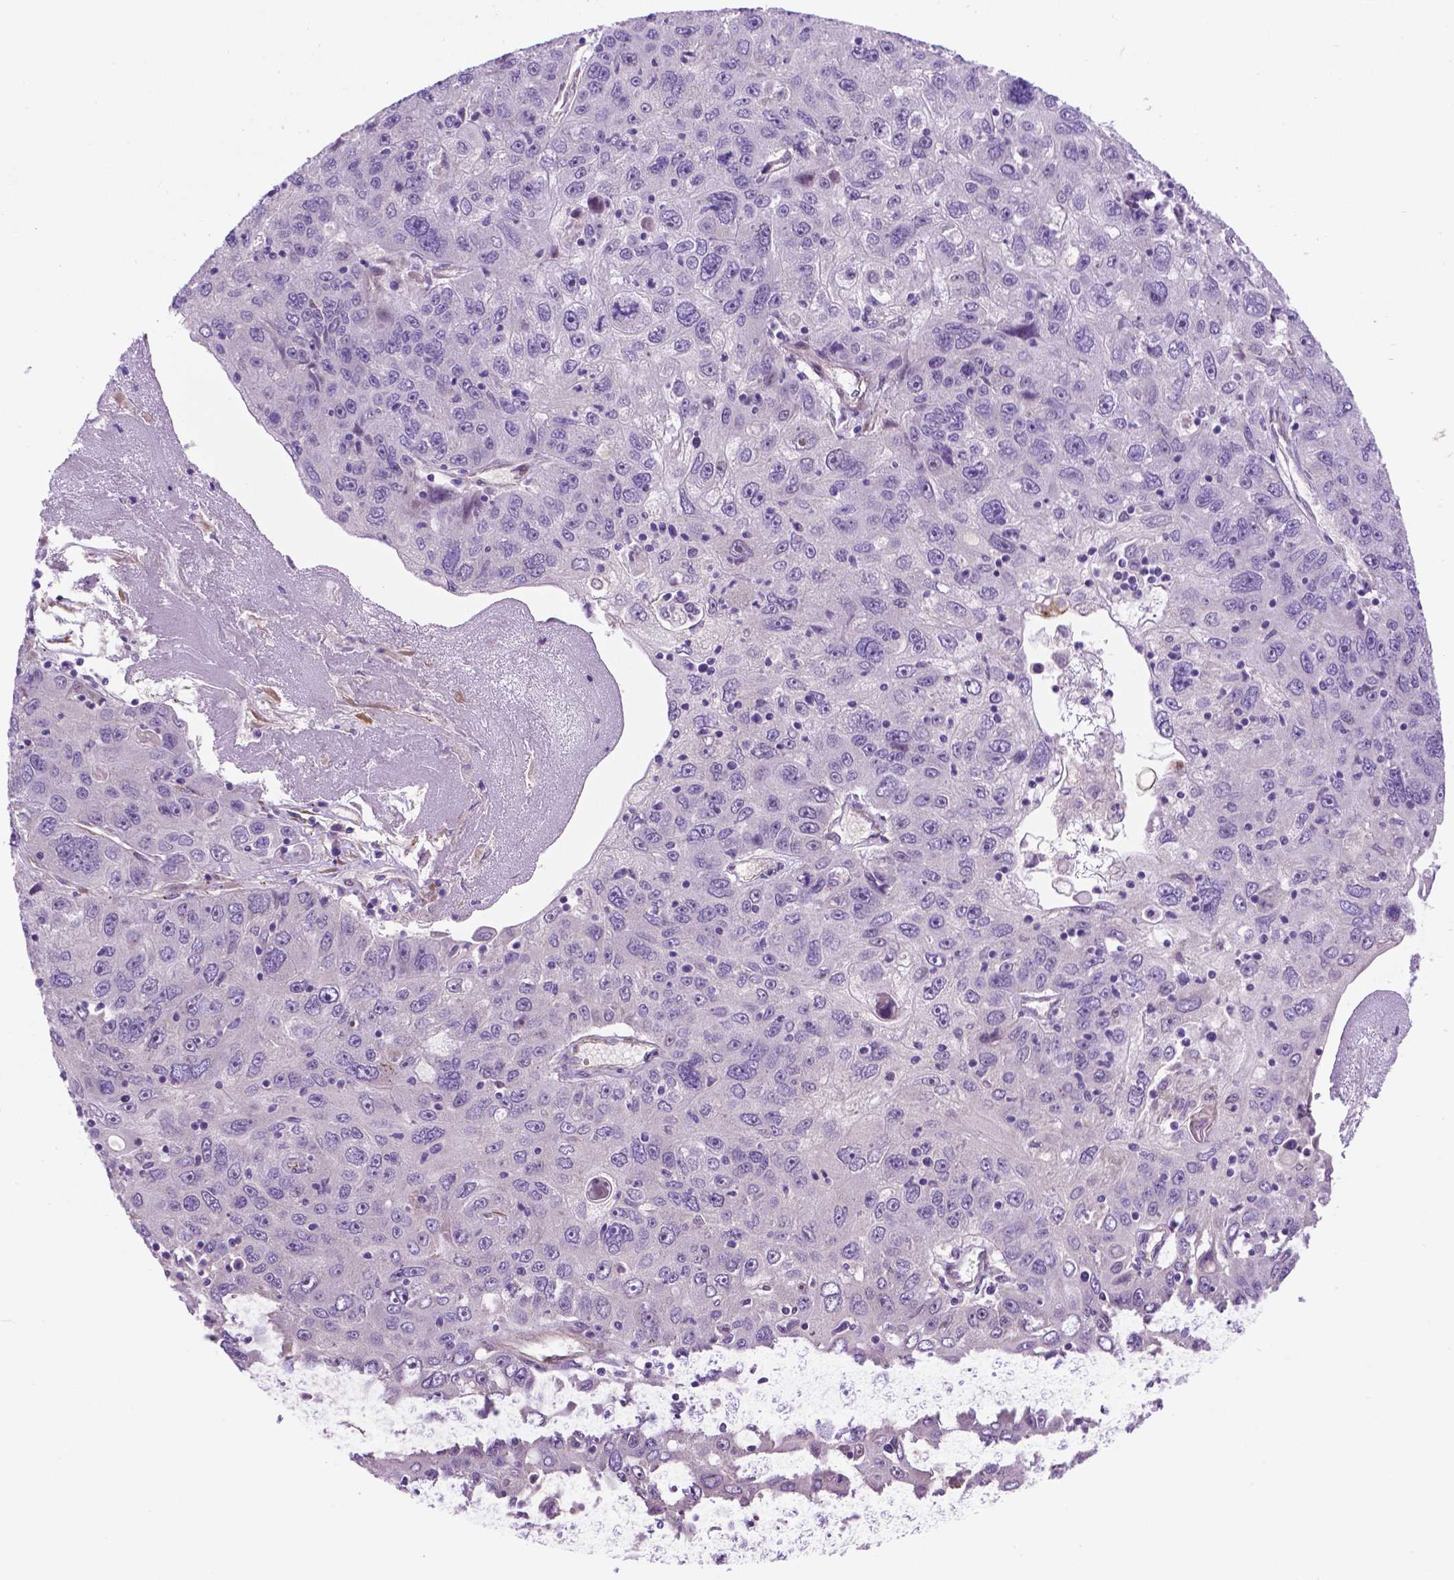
{"staining": {"intensity": "negative", "quantity": "none", "location": "none"}, "tissue": "stomach cancer", "cell_type": "Tumor cells", "image_type": "cancer", "snomed": [{"axis": "morphology", "description": "Adenocarcinoma, NOS"}, {"axis": "topography", "description": "Stomach"}], "caption": "Human stomach cancer stained for a protein using IHC demonstrates no expression in tumor cells.", "gene": "CCER2", "patient": {"sex": "male", "age": 56}}